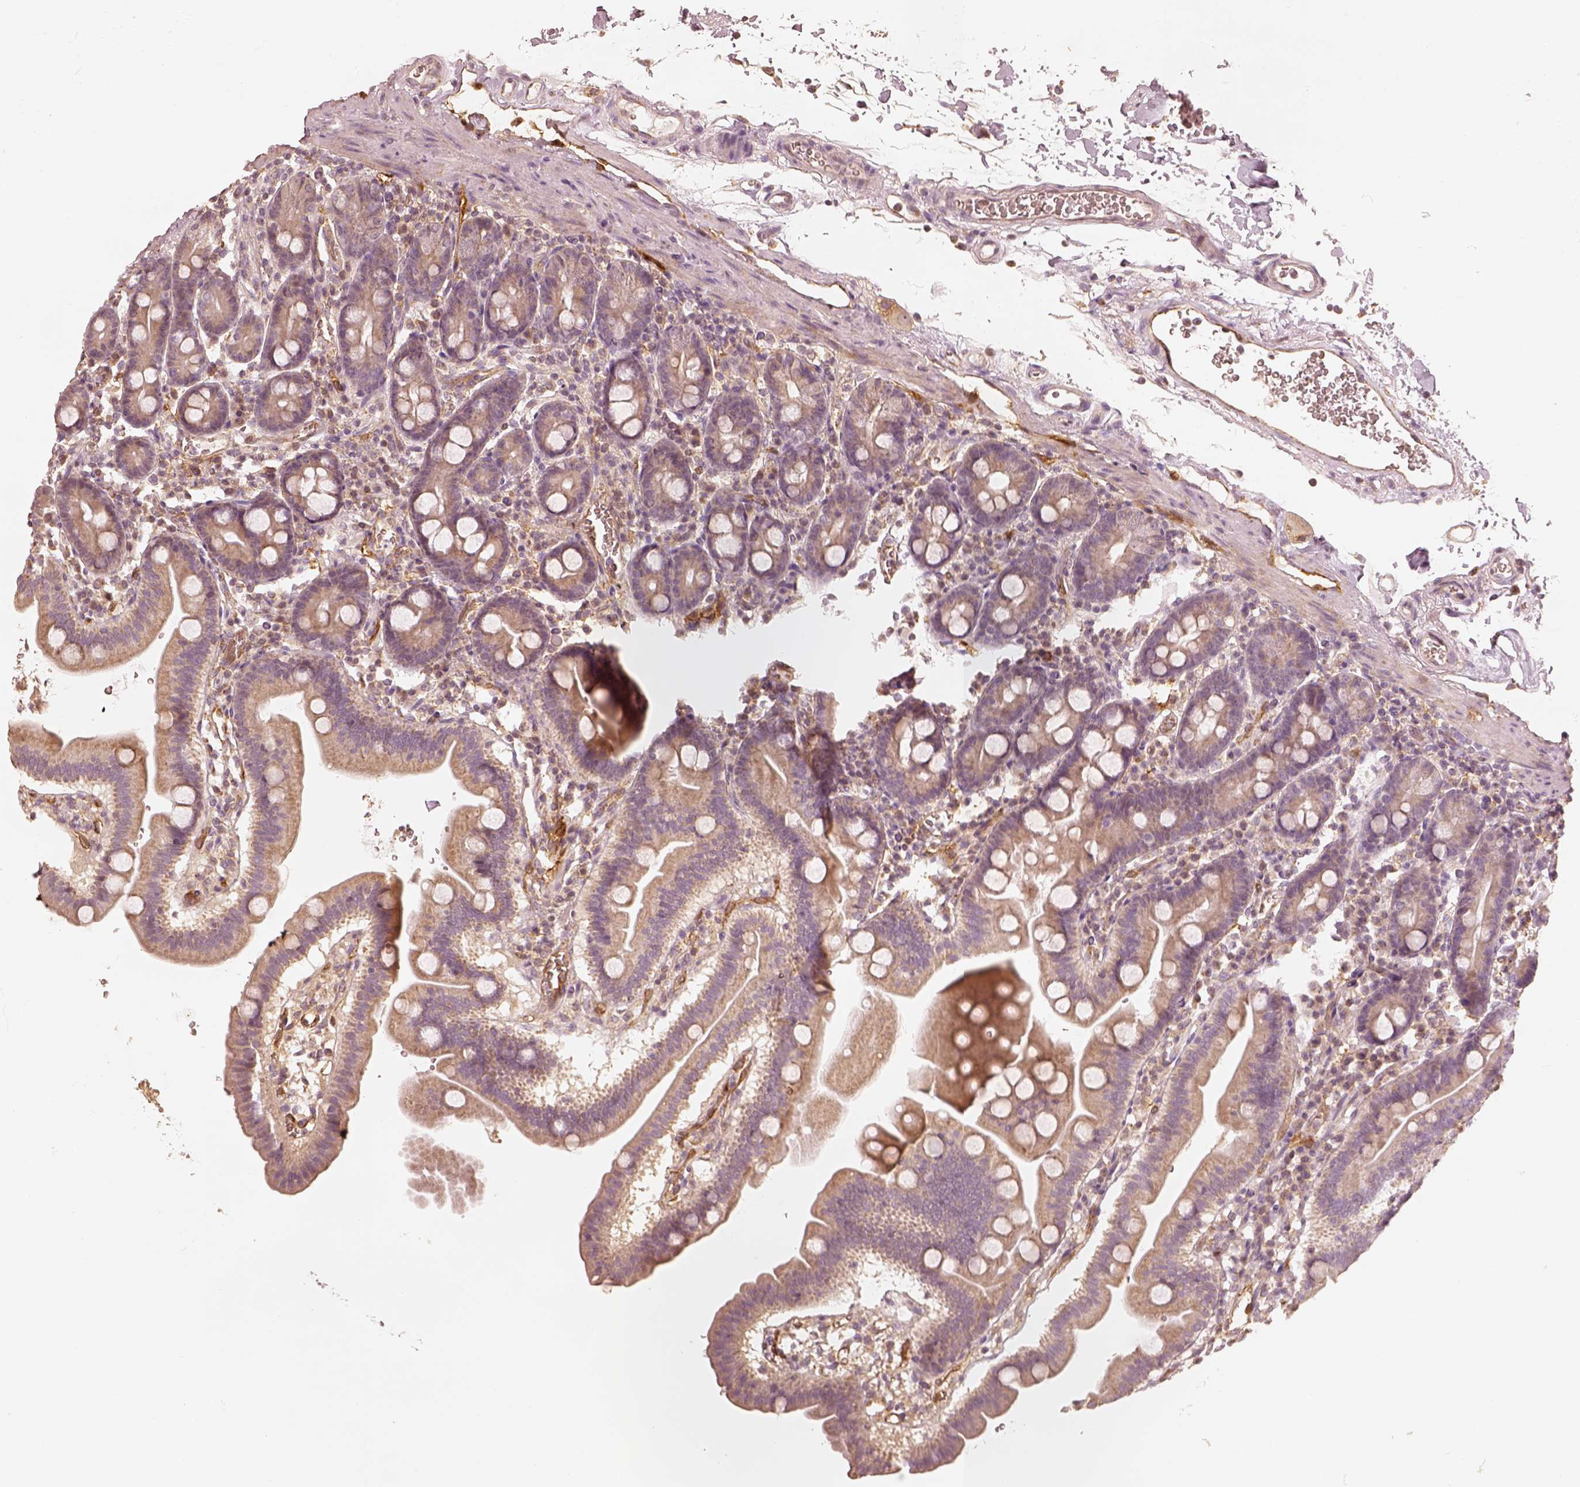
{"staining": {"intensity": "weak", "quantity": "25%-75%", "location": "cytoplasmic/membranous"}, "tissue": "duodenum", "cell_type": "Glandular cells", "image_type": "normal", "snomed": [{"axis": "morphology", "description": "Normal tissue, NOS"}, {"axis": "topography", "description": "Duodenum"}], "caption": "The image displays staining of normal duodenum, revealing weak cytoplasmic/membranous protein staining (brown color) within glandular cells. The protein is shown in brown color, while the nuclei are stained blue.", "gene": "FSCN1", "patient": {"sex": "male", "age": 59}}